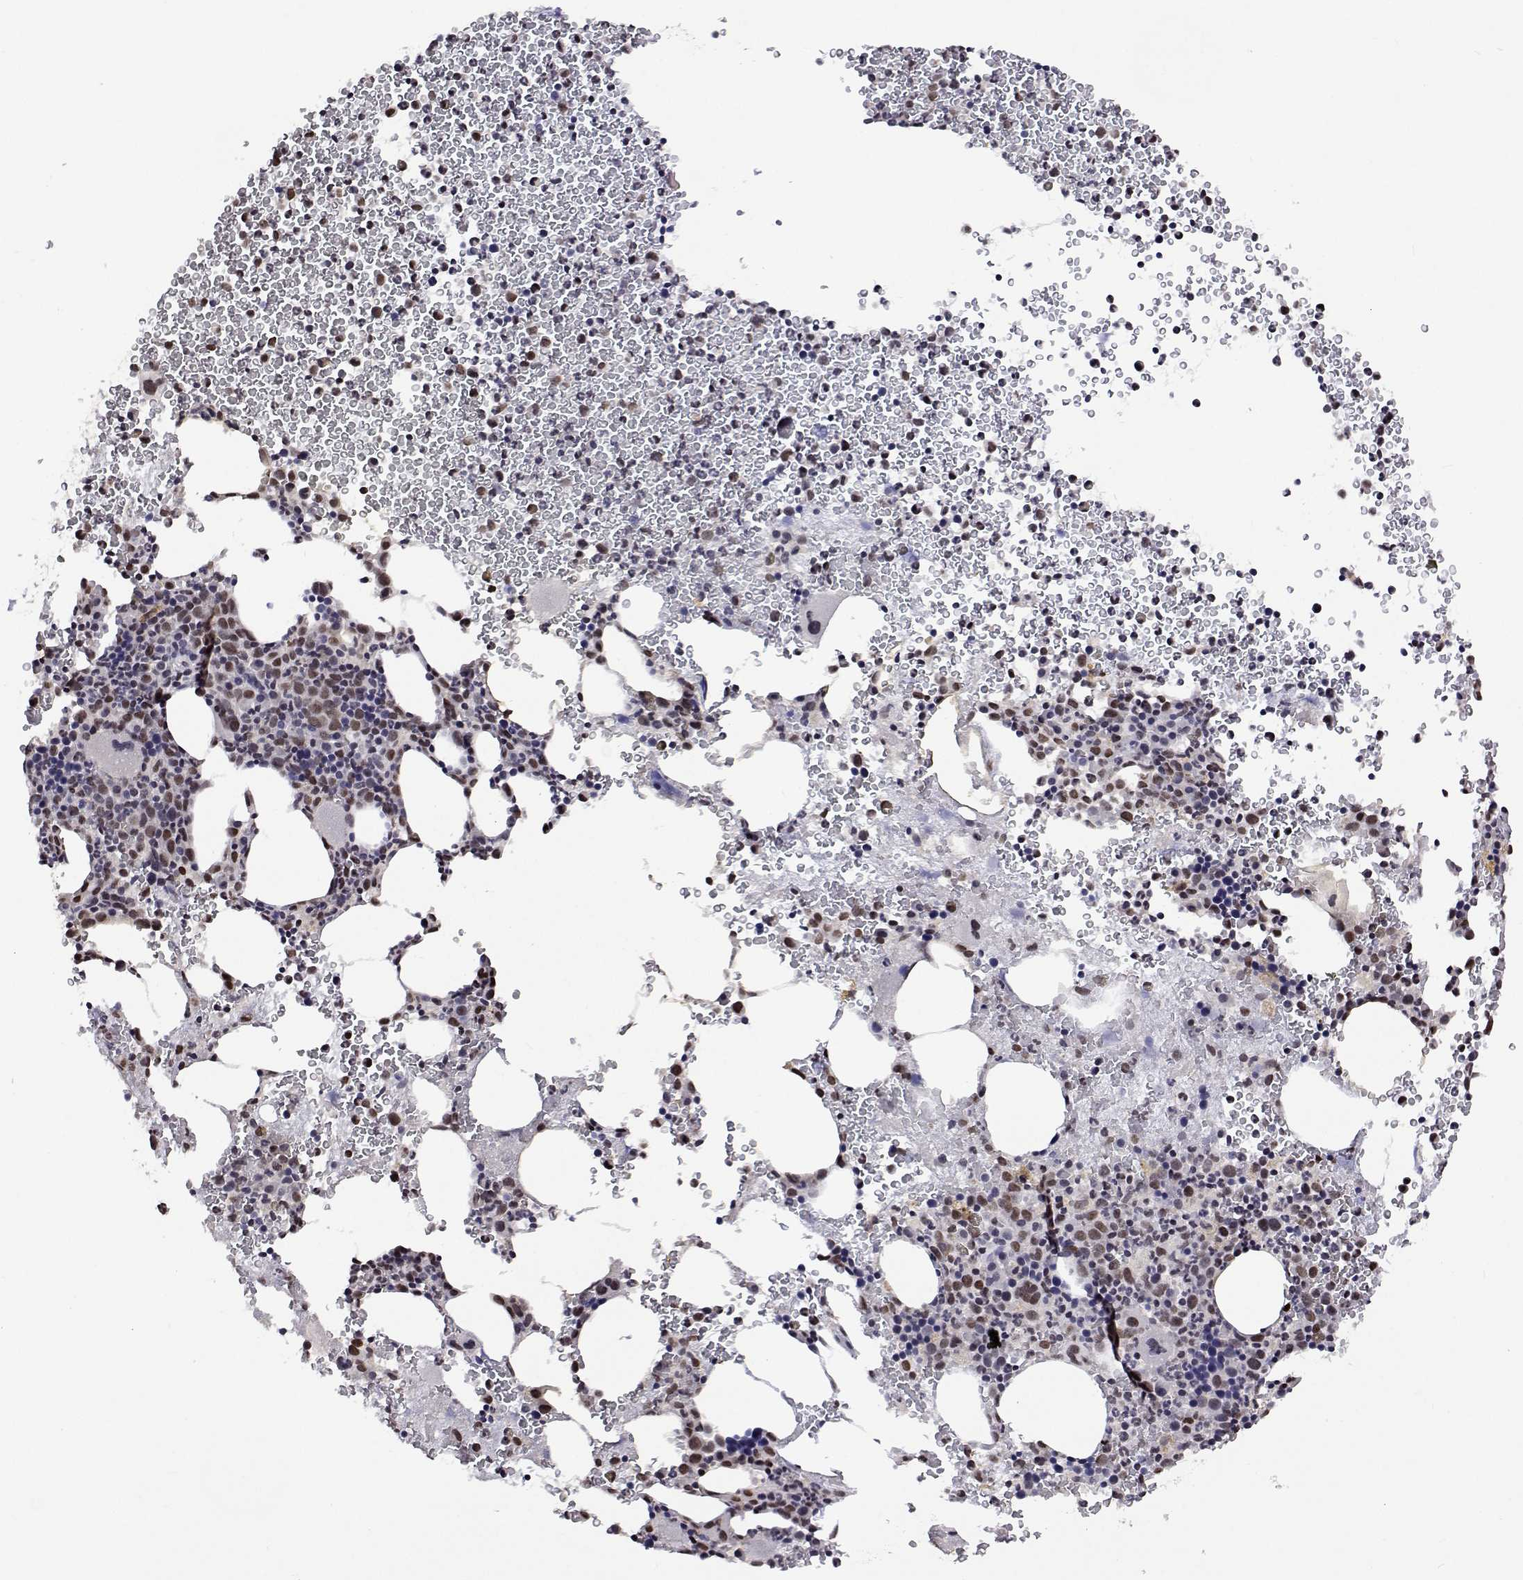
{"staining": {"intensity": "weak", "quantity": "25%-75%", "location": "nuclear"}, "tissue": "bone marrow", "cell_type": "Hematopoietic cells", "image_type": "normal", "snomed": [{"axis": "morphology", "description": "Normal tissue, NOS"}, {"axis": "topography", "description": "Bone marrow"}], "caption": "A brown stain shows weak nuclear expression of a protein in hematopoietic cells of unremarkable human bone marrow.", "gene": "HNRNPA0", "patient": {"sex": "female", "age": 56}}